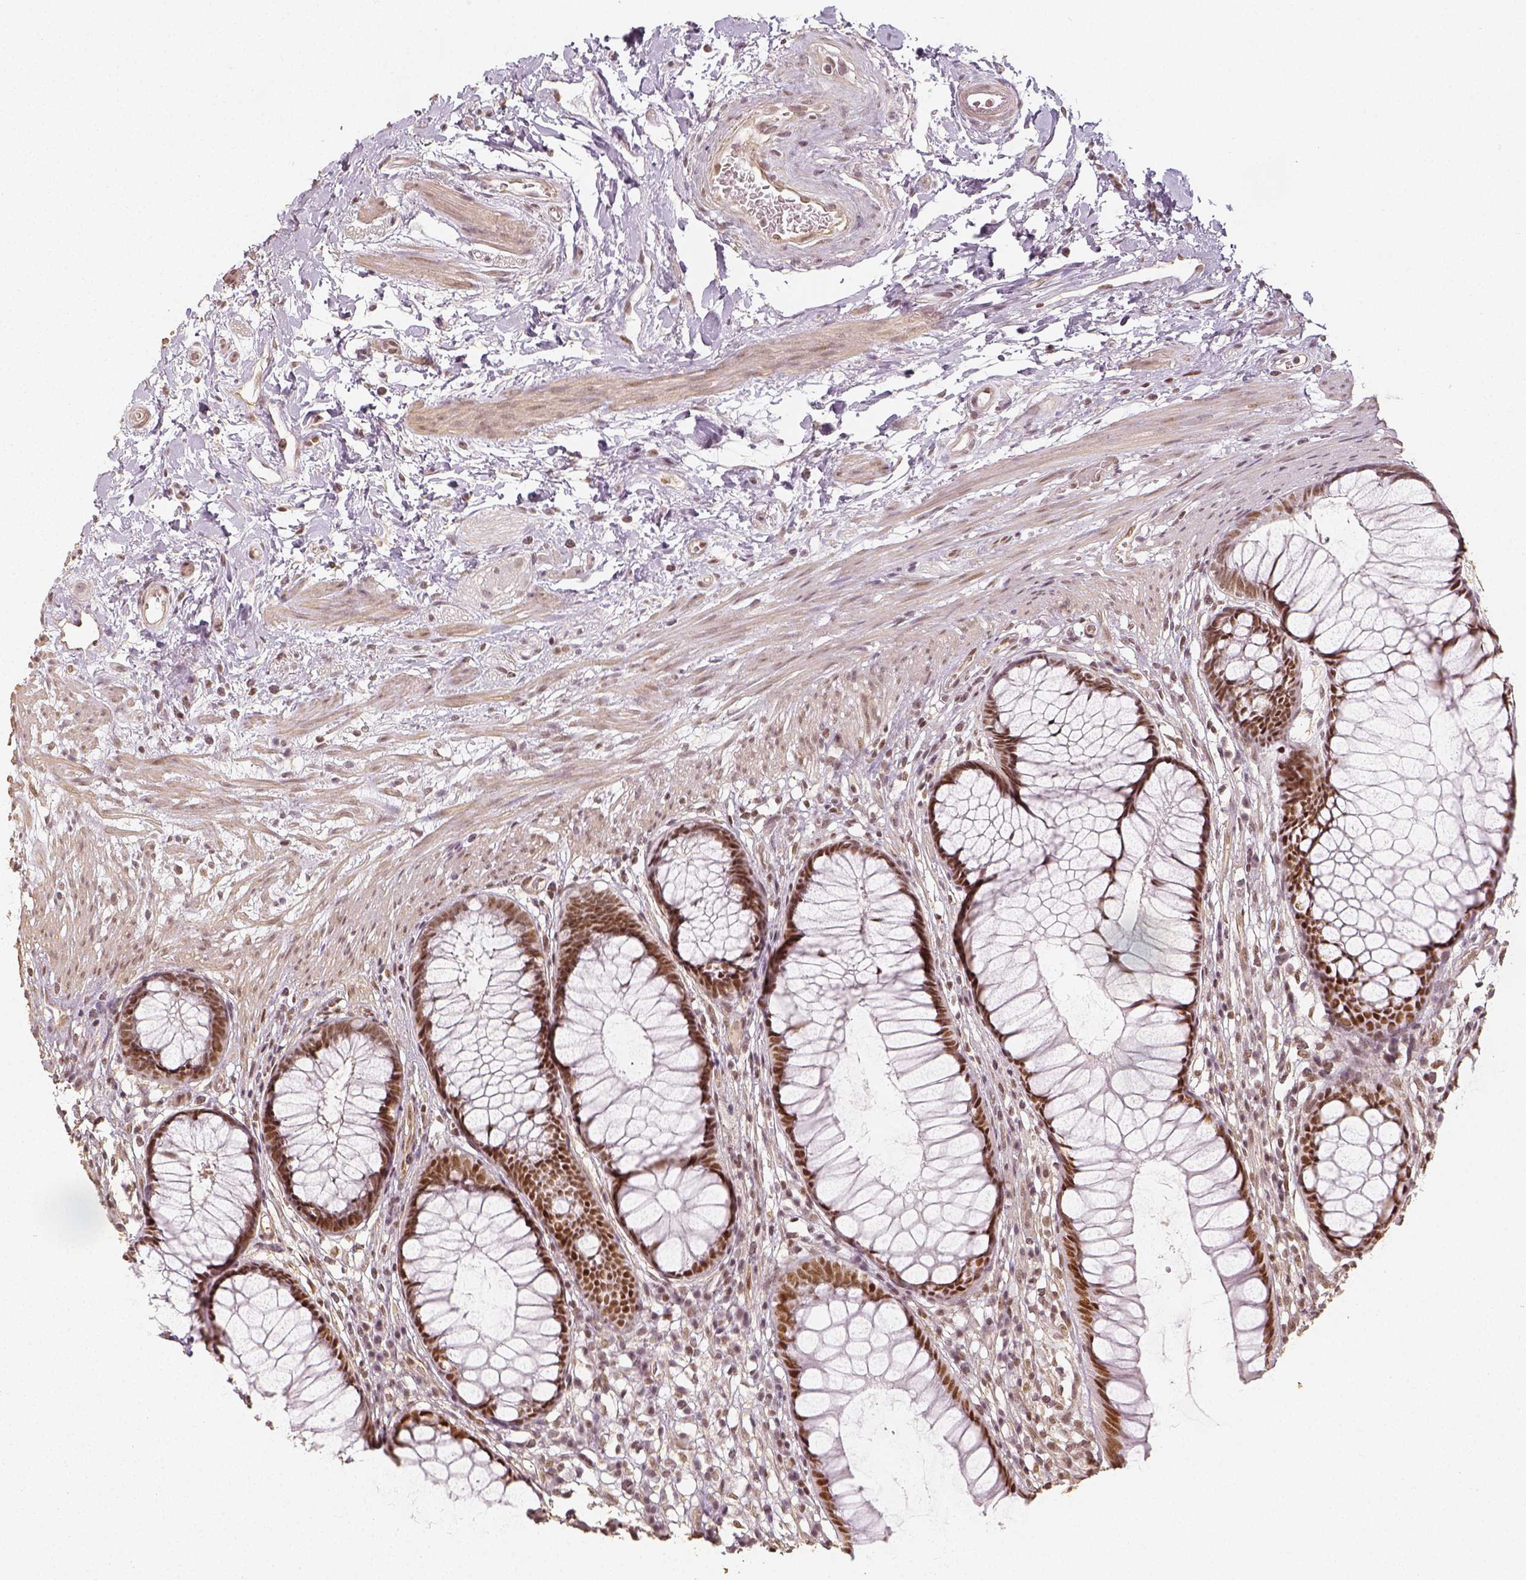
{"staining": {"intensity": "moderate", "quantity": ">75%", "location": "nuclear"}, "tissue": "rectum", "cell_type": "Glandular cells", "image_type": "normal", "snomed": [{"axis": "morphology", "description": "Normal tissue, NOS"}, {"axis": "topography", "description": "Smooth muscle"}, {"axis": "topography", "description": "Rectum"}], "caption": "Protein staining of normal rectum shows moderate nuclear staining in about >75% of glandular cells. (Brightfield microscopy of DAB IHC at high magnification).", "gene": "HDAC1", "patient": {"sex": "male", "age": 53}}